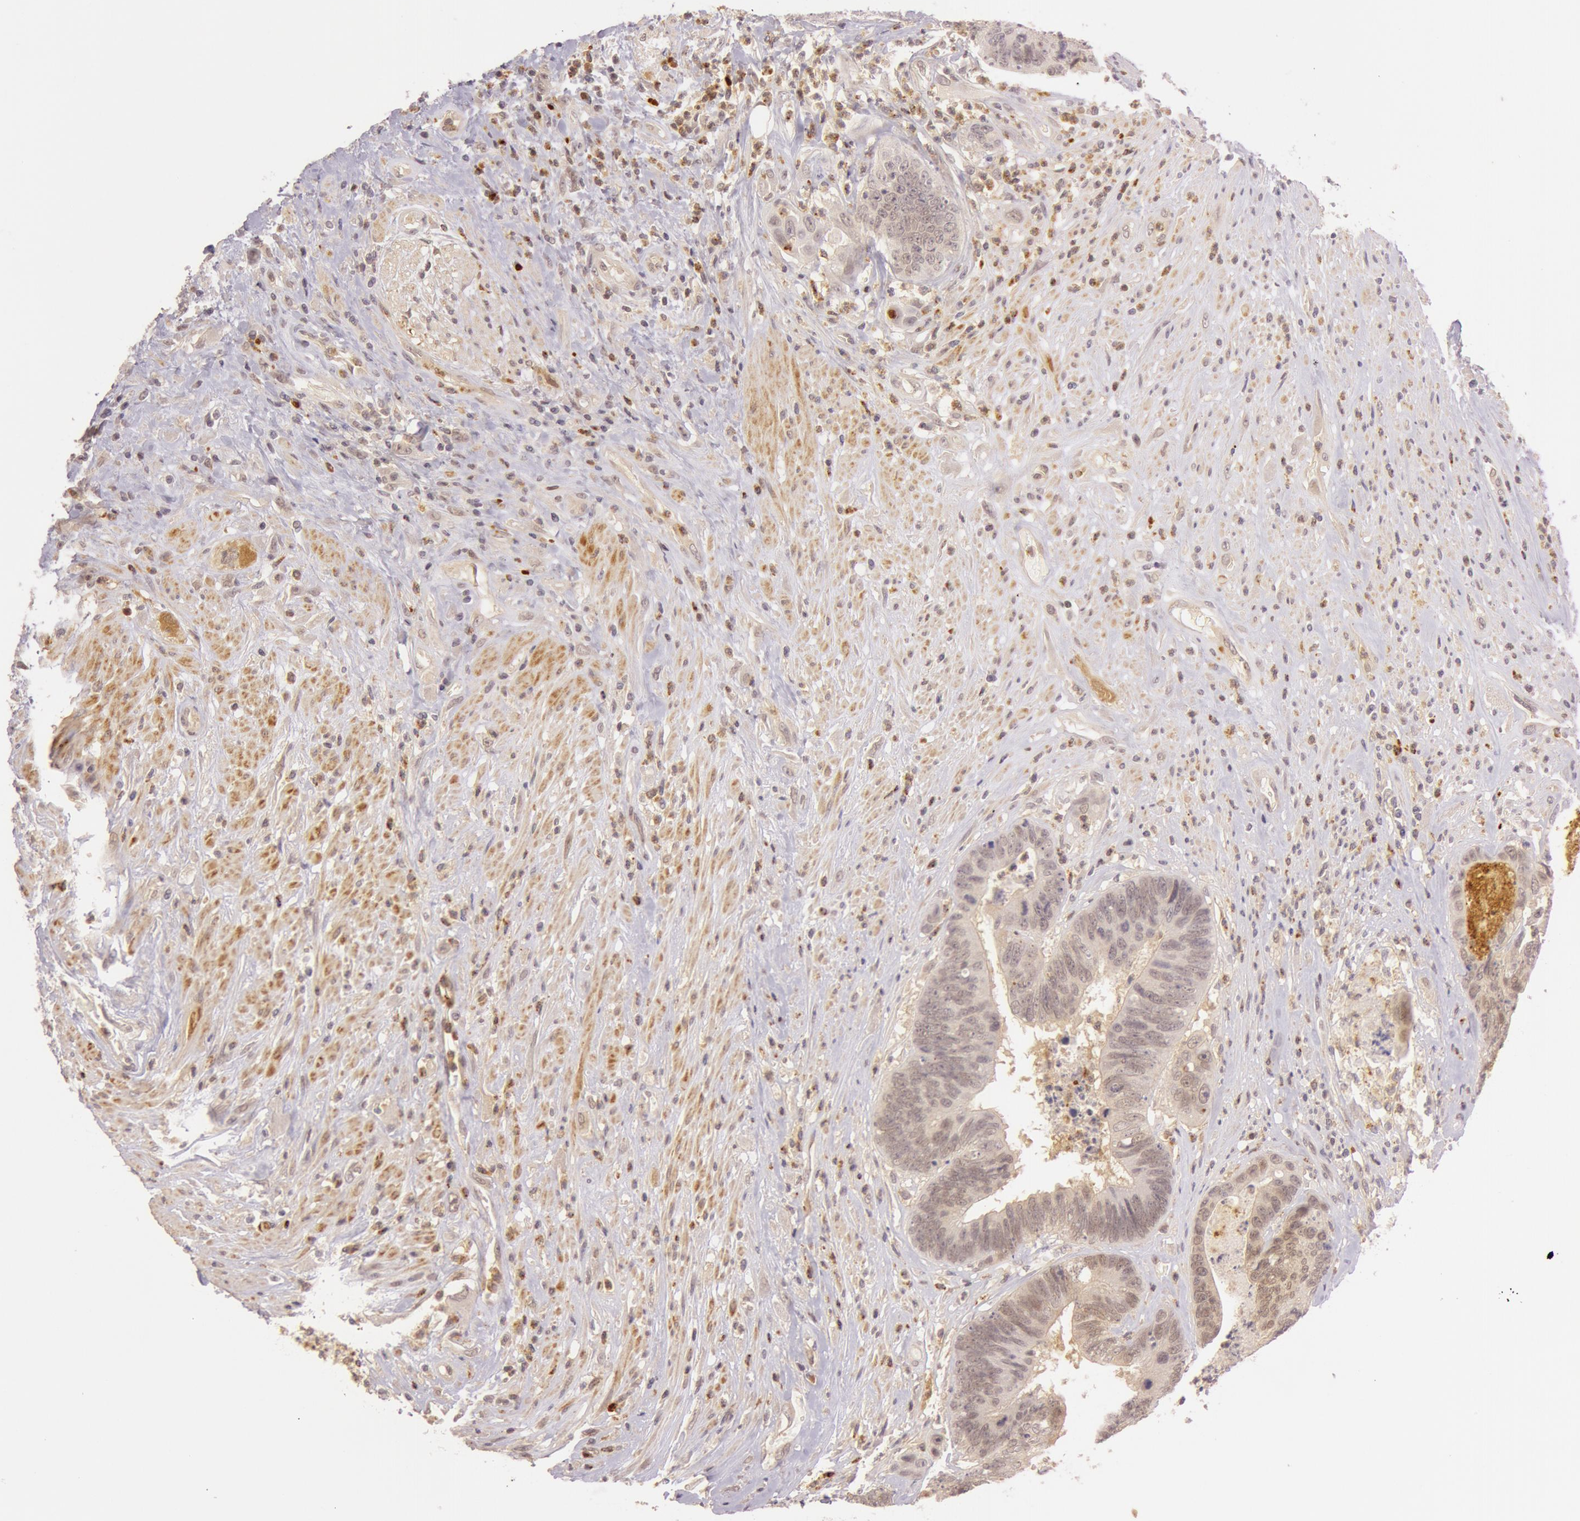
{"staining": {"intensity": "weak", "quantity": ">75%", "location": "cytoplasmic/membranous"}, "tissue": "colorectal cancer", "cell_type": "Tumor cells", "image_type": "cancer", "snomed": [{"axis": "morphology", "description": "Adenocarcinoma, NOS"}, {"axis": "topography", "description": "Rectum"}], "caption": "Tumor cells demonstrate low levels of weak cytoplasmic/membranous positivity in approximately >75% of cells in colorectal cancer (adenocarcinoma).", "gene": "ATG2B", "patient": {"sex": "female", "age": 65}}